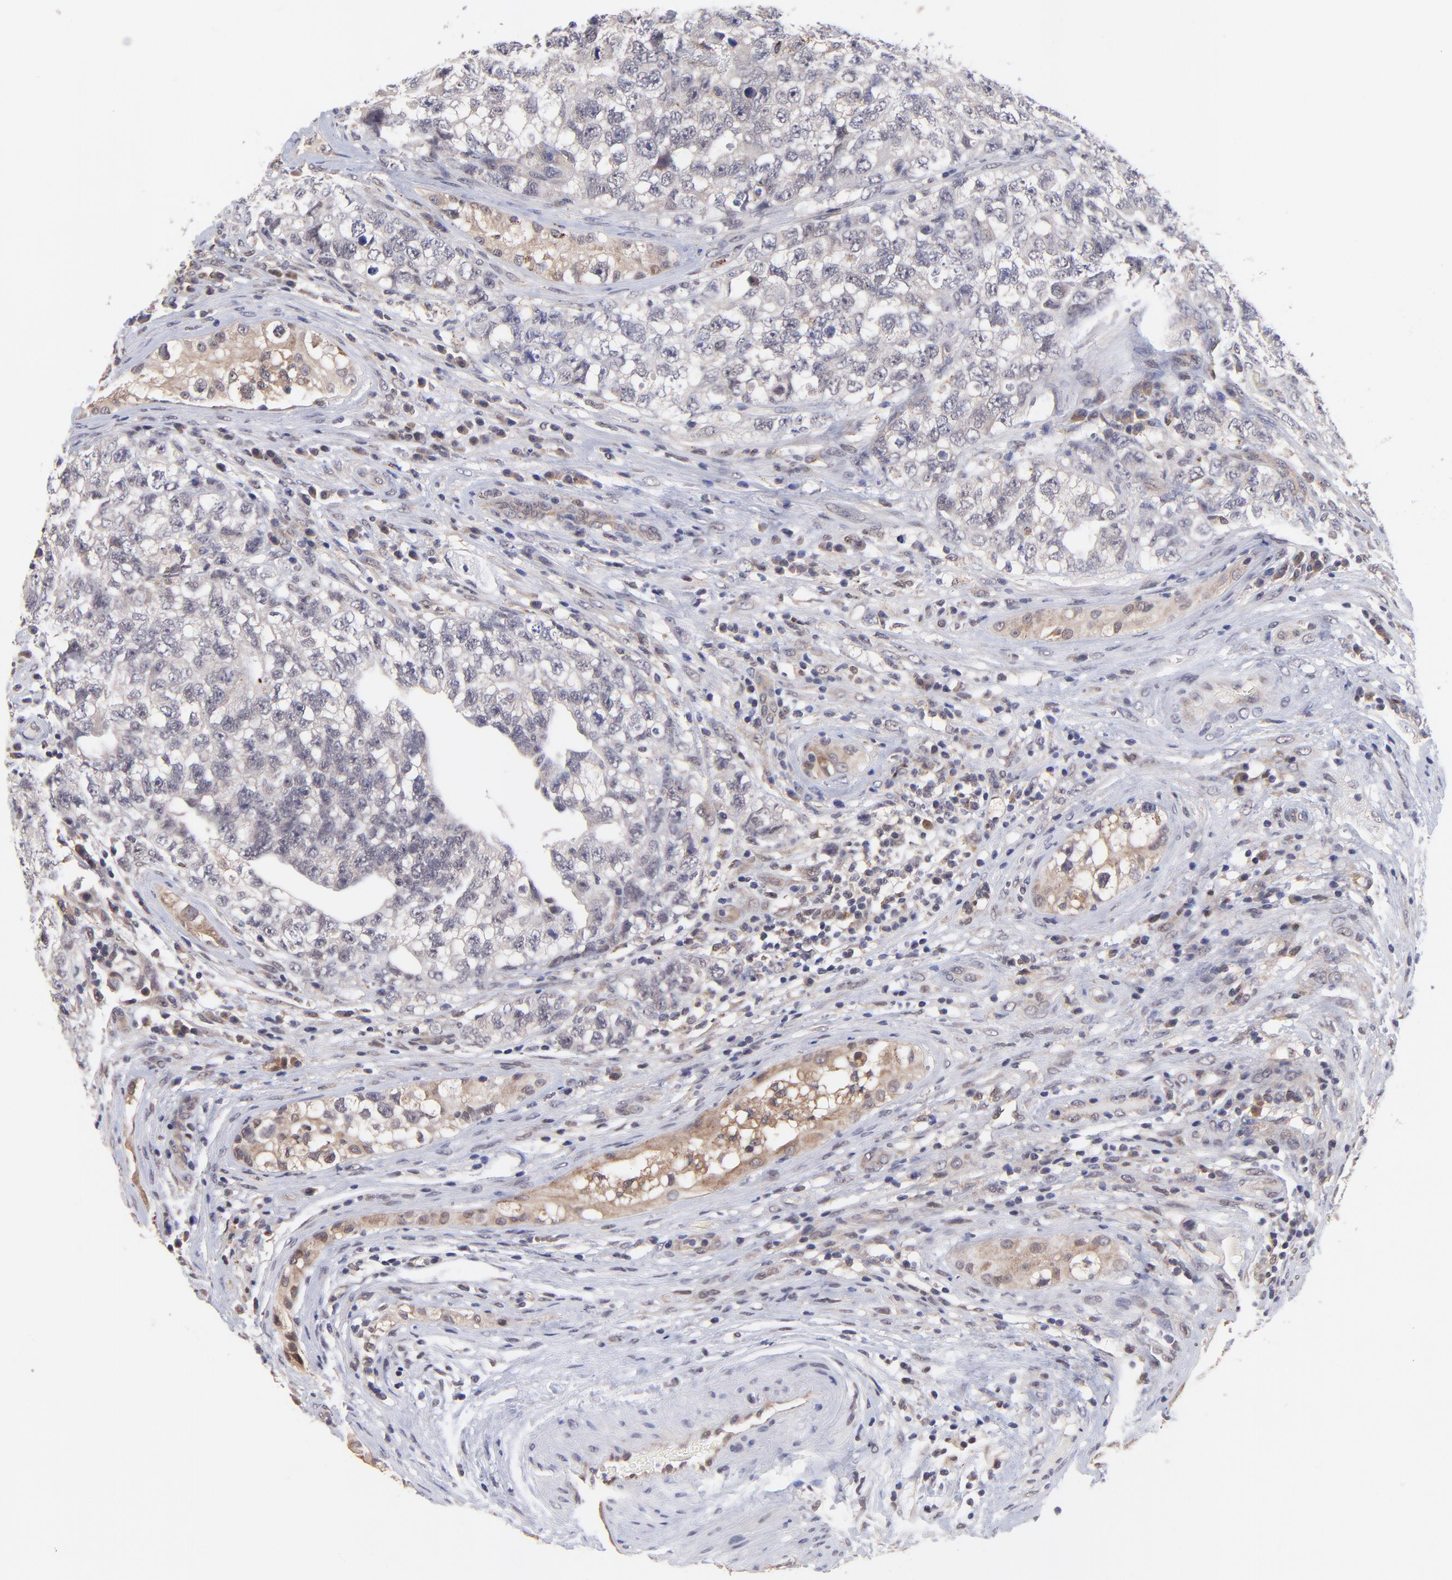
{"staining": {"intensity": "weak", "quantity": "<25%", "location": "cytoplasmic/membranous"}, "tissue": "testis cancer", "cell_type": "Tumor cells", "image_type": "cancer", "snomed": [{"axis": "morphology", "description": "Carcinoma, Embryonal, NOS"}, {"axis": "topography", "description": "Testis"}], "caption": "Testis cancer was stained to show a protein in brown. There is no significant positivity in tumor cells.", "gene": "ZNF747", "patient": {"sex": "male", "age": 31}}